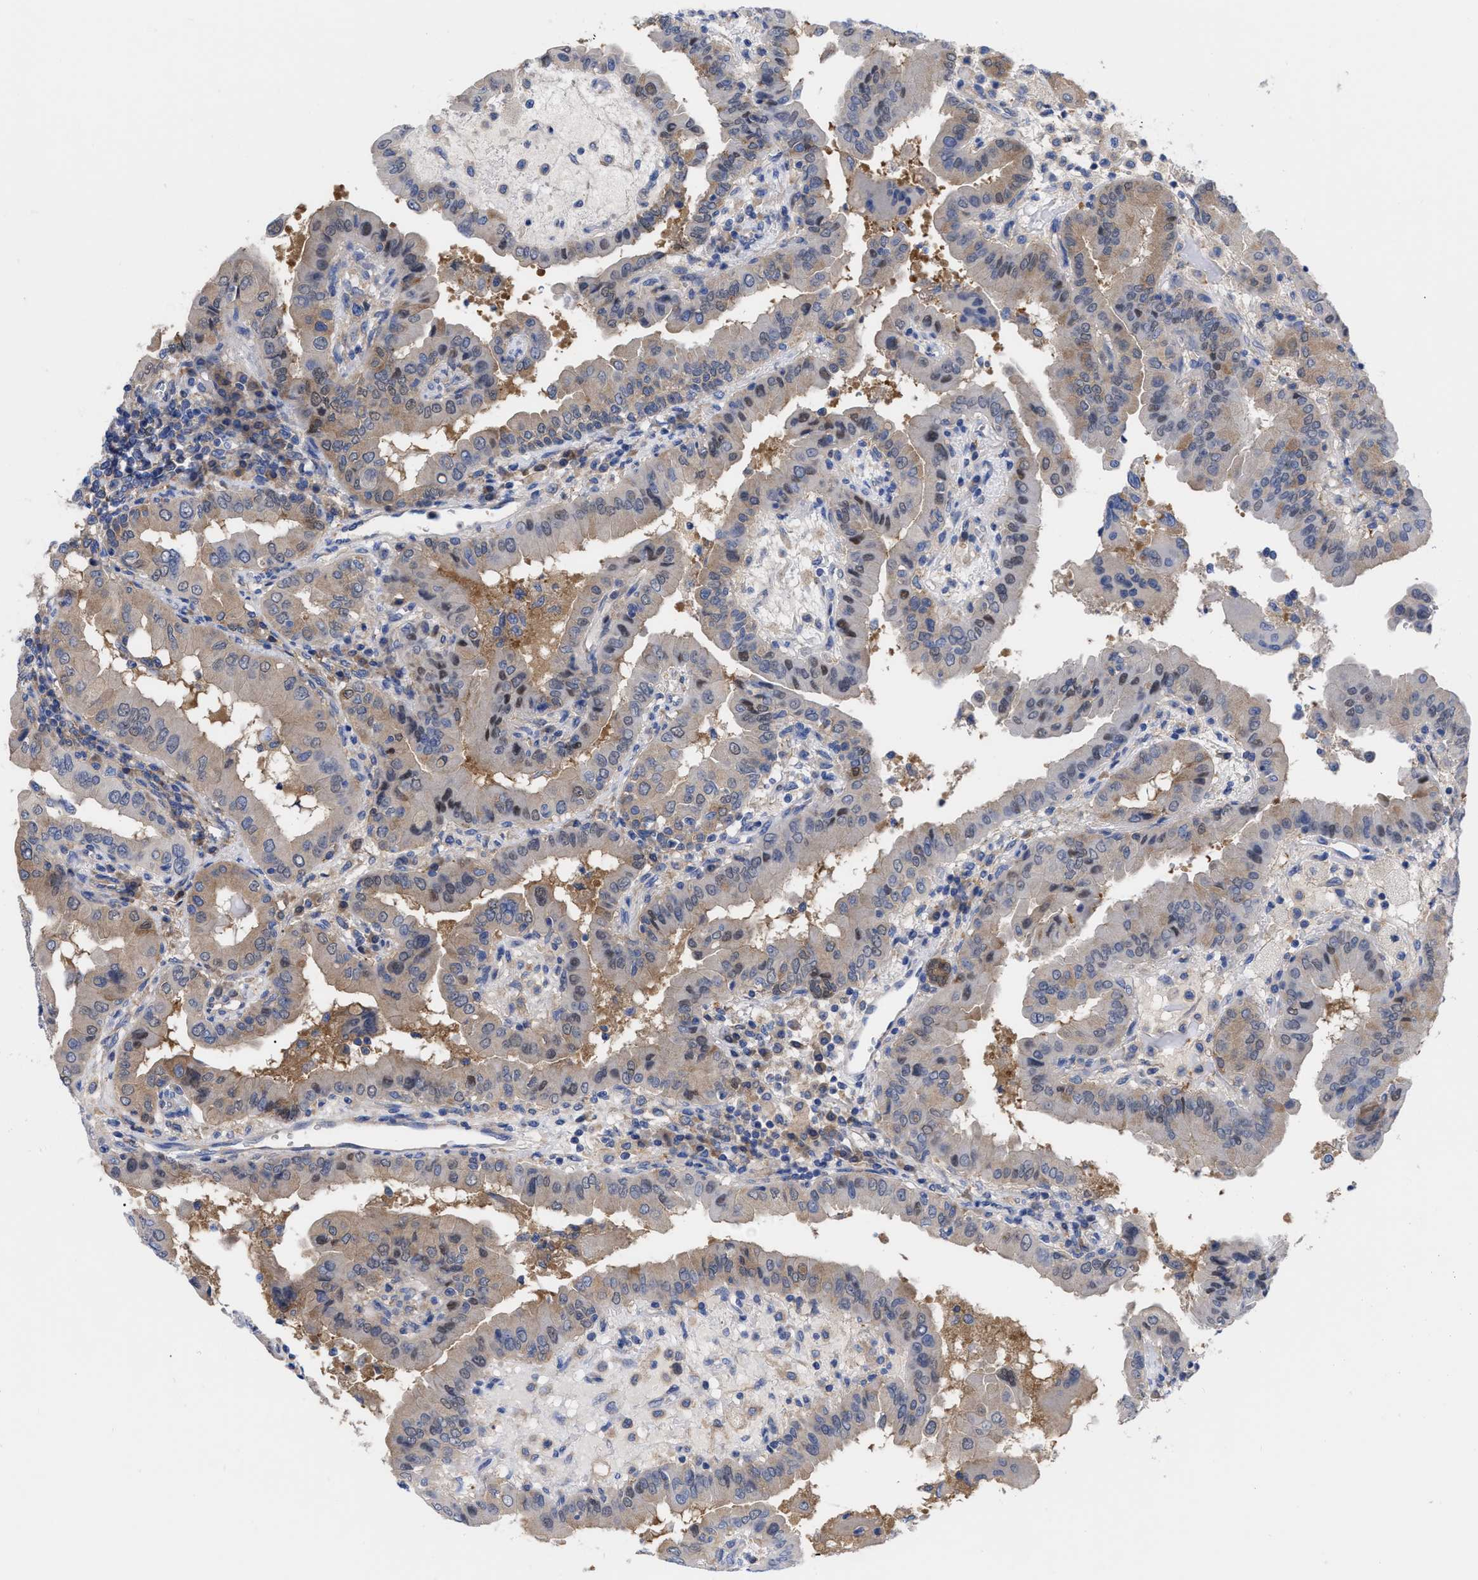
{"staining": {"intensity": "moderate", "quantity": ">75%", "location": "cytoplasmic/membranous,nuclear"}, "tissue": "thyroid cancer", "cell_type": "Tumor cells", "image_type": "cancer", "snomed": [{"axis": "morphology", "description": "Papillary adenocarcinoma, NOS"}, {"axis": "topography", "description": "Thyroid gland"}], "caption": "Thyroid papillary adenocarcinoma was stained to show a protein in brown. There is medium levels of moderate cytoplasmic/membranous and nuclear positivity in approximately >75% of tumor cells.", "gene": "RBKS", "patient": {"sex": "male", "age": 33}}